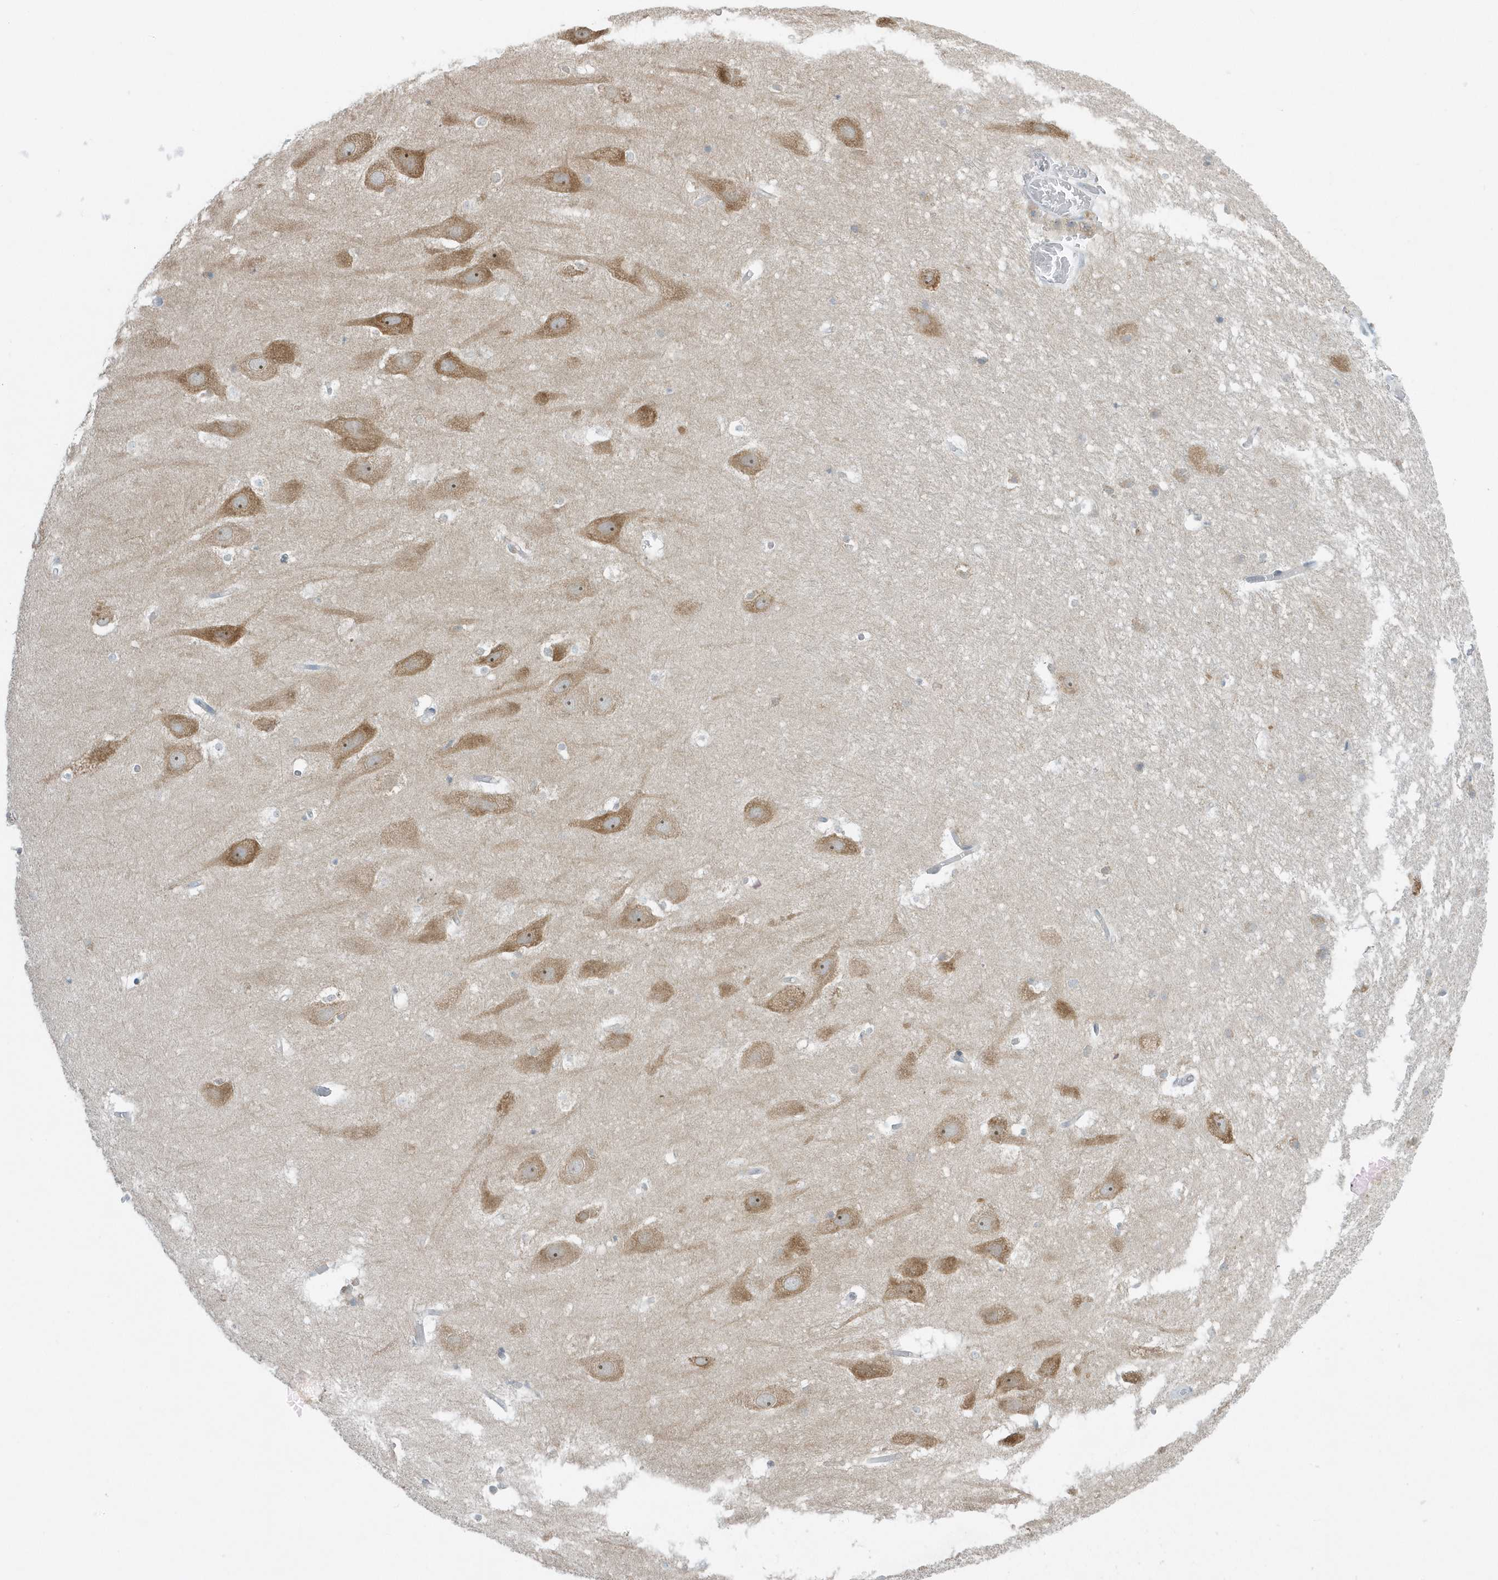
{"staining": {"intensity": "negative", "quantity": "none", "location": "none"}, "tissue": "hippocampus", "cell_type": "Glial cells", "image_type": "normal", "snomed": [{"axis": "morphology", "description": "Normal tissue, NOS"}, {"axis": "topography", "description": "Hippocampus"}], "caption": "Immunohistochemistry of normal human hippocampus exhibits no positivity in glial cells. (Stains: DAB (3,3'-diaminobenzidine) immunohistochemistry (IHC) with hematoxylin counter stain, Microscopy: brightfield microscopy at high magnification).", "gene": "SCN3A", "patient": {"sex": "female", "age": 52}}